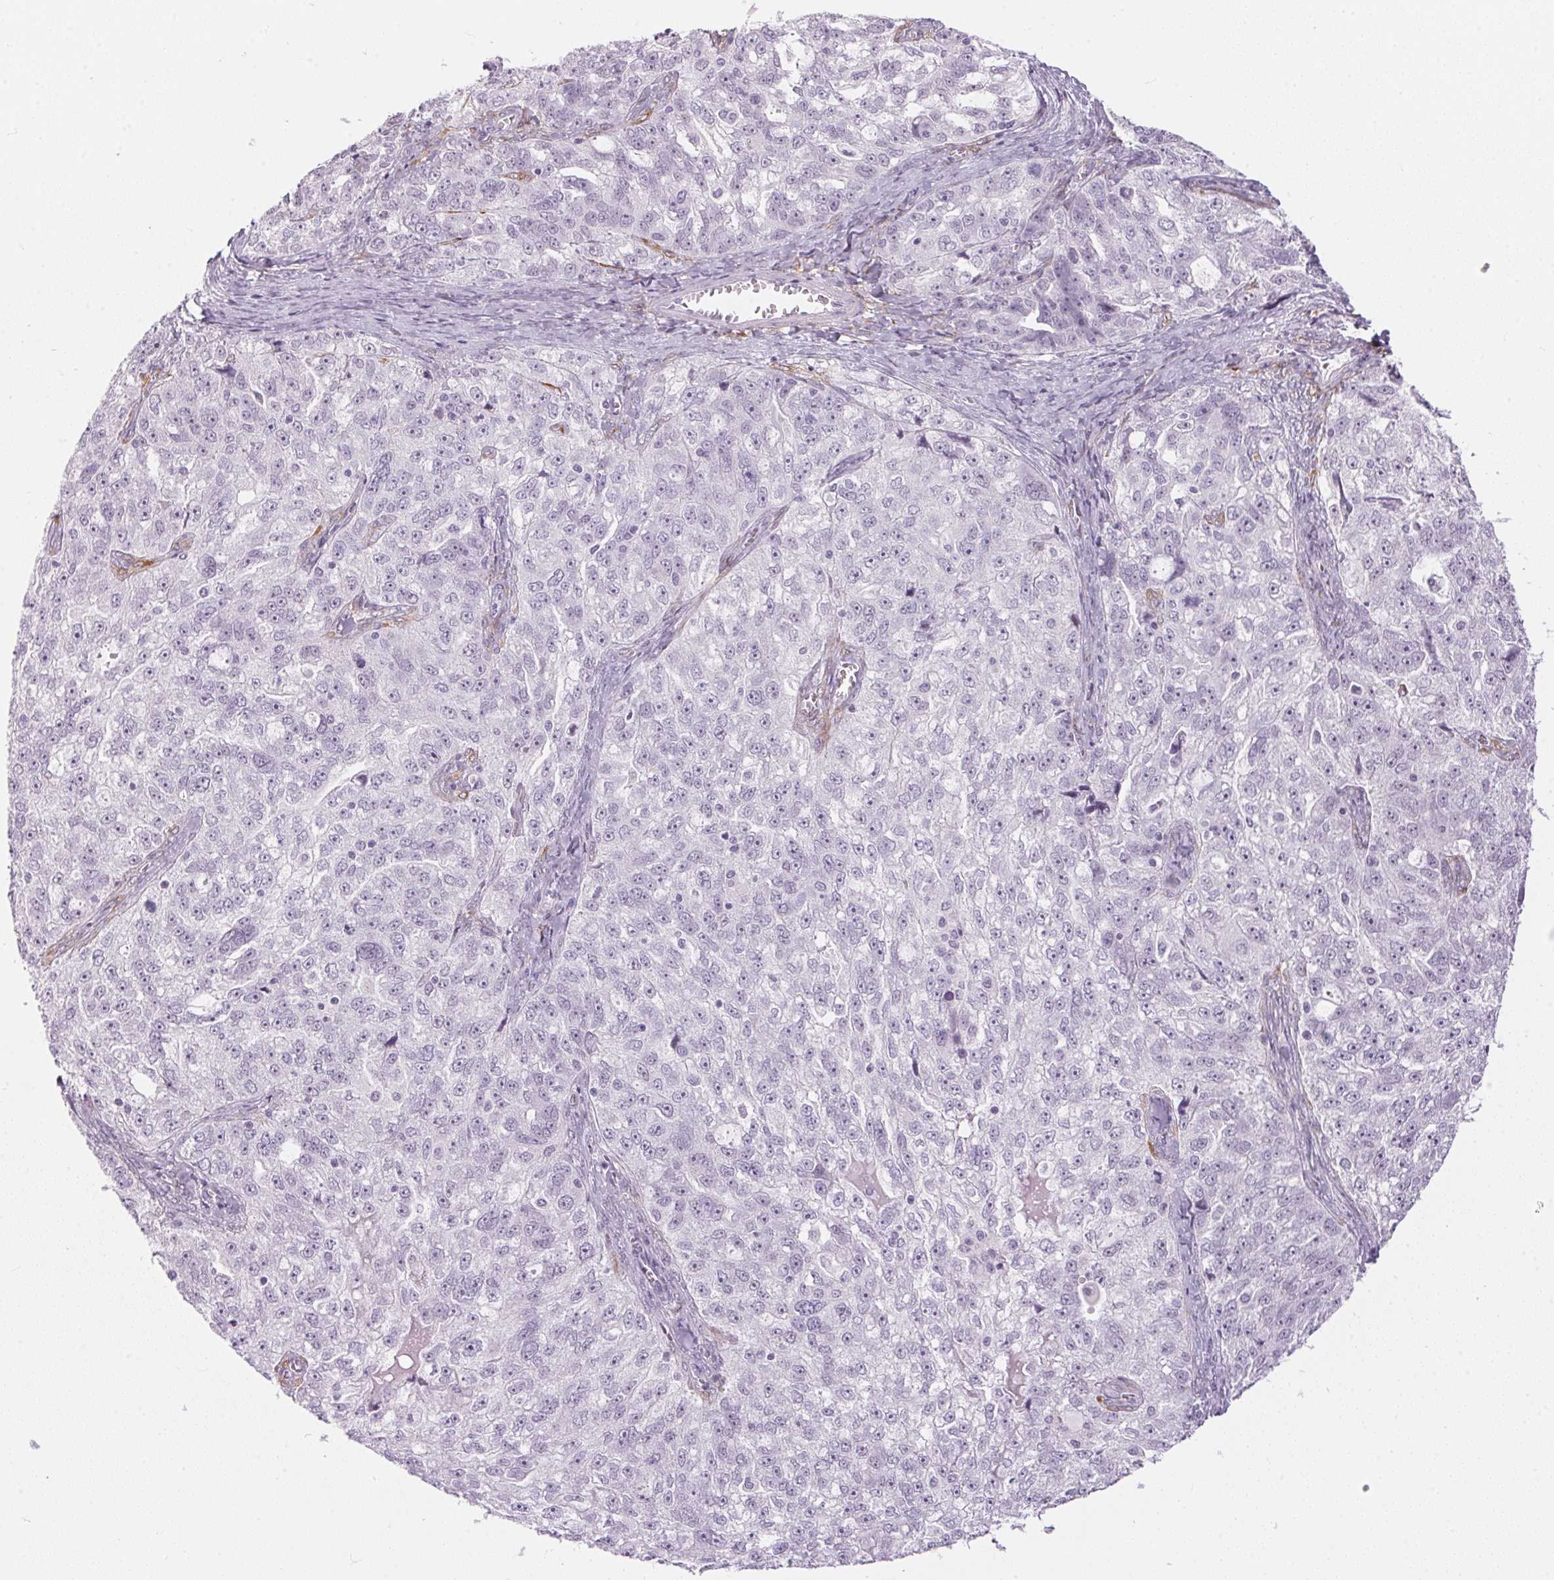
{"staining": {"intensity": "negative", "quantity": "none", "location": "none"}, "tissue": "ovarian cancer", "cell_type": "Tumor cells", "image_type": "cancer", "snomed": [{"axis": "morphology", "description": "Cystadenocarcinoma, serous, NOS"}, {"axis": "topography", "description": "Ovary"}], "caption": "Immunohistochemistry (IHC) photomicrograph of neoplastic tissue: ovarian cancer stained with DAB (3,3'-diaminobenzidine) displays no significant protein positivity in tumor cells.", "gene": "CADPS", "patient": {"sex": "female", "age": 51}}